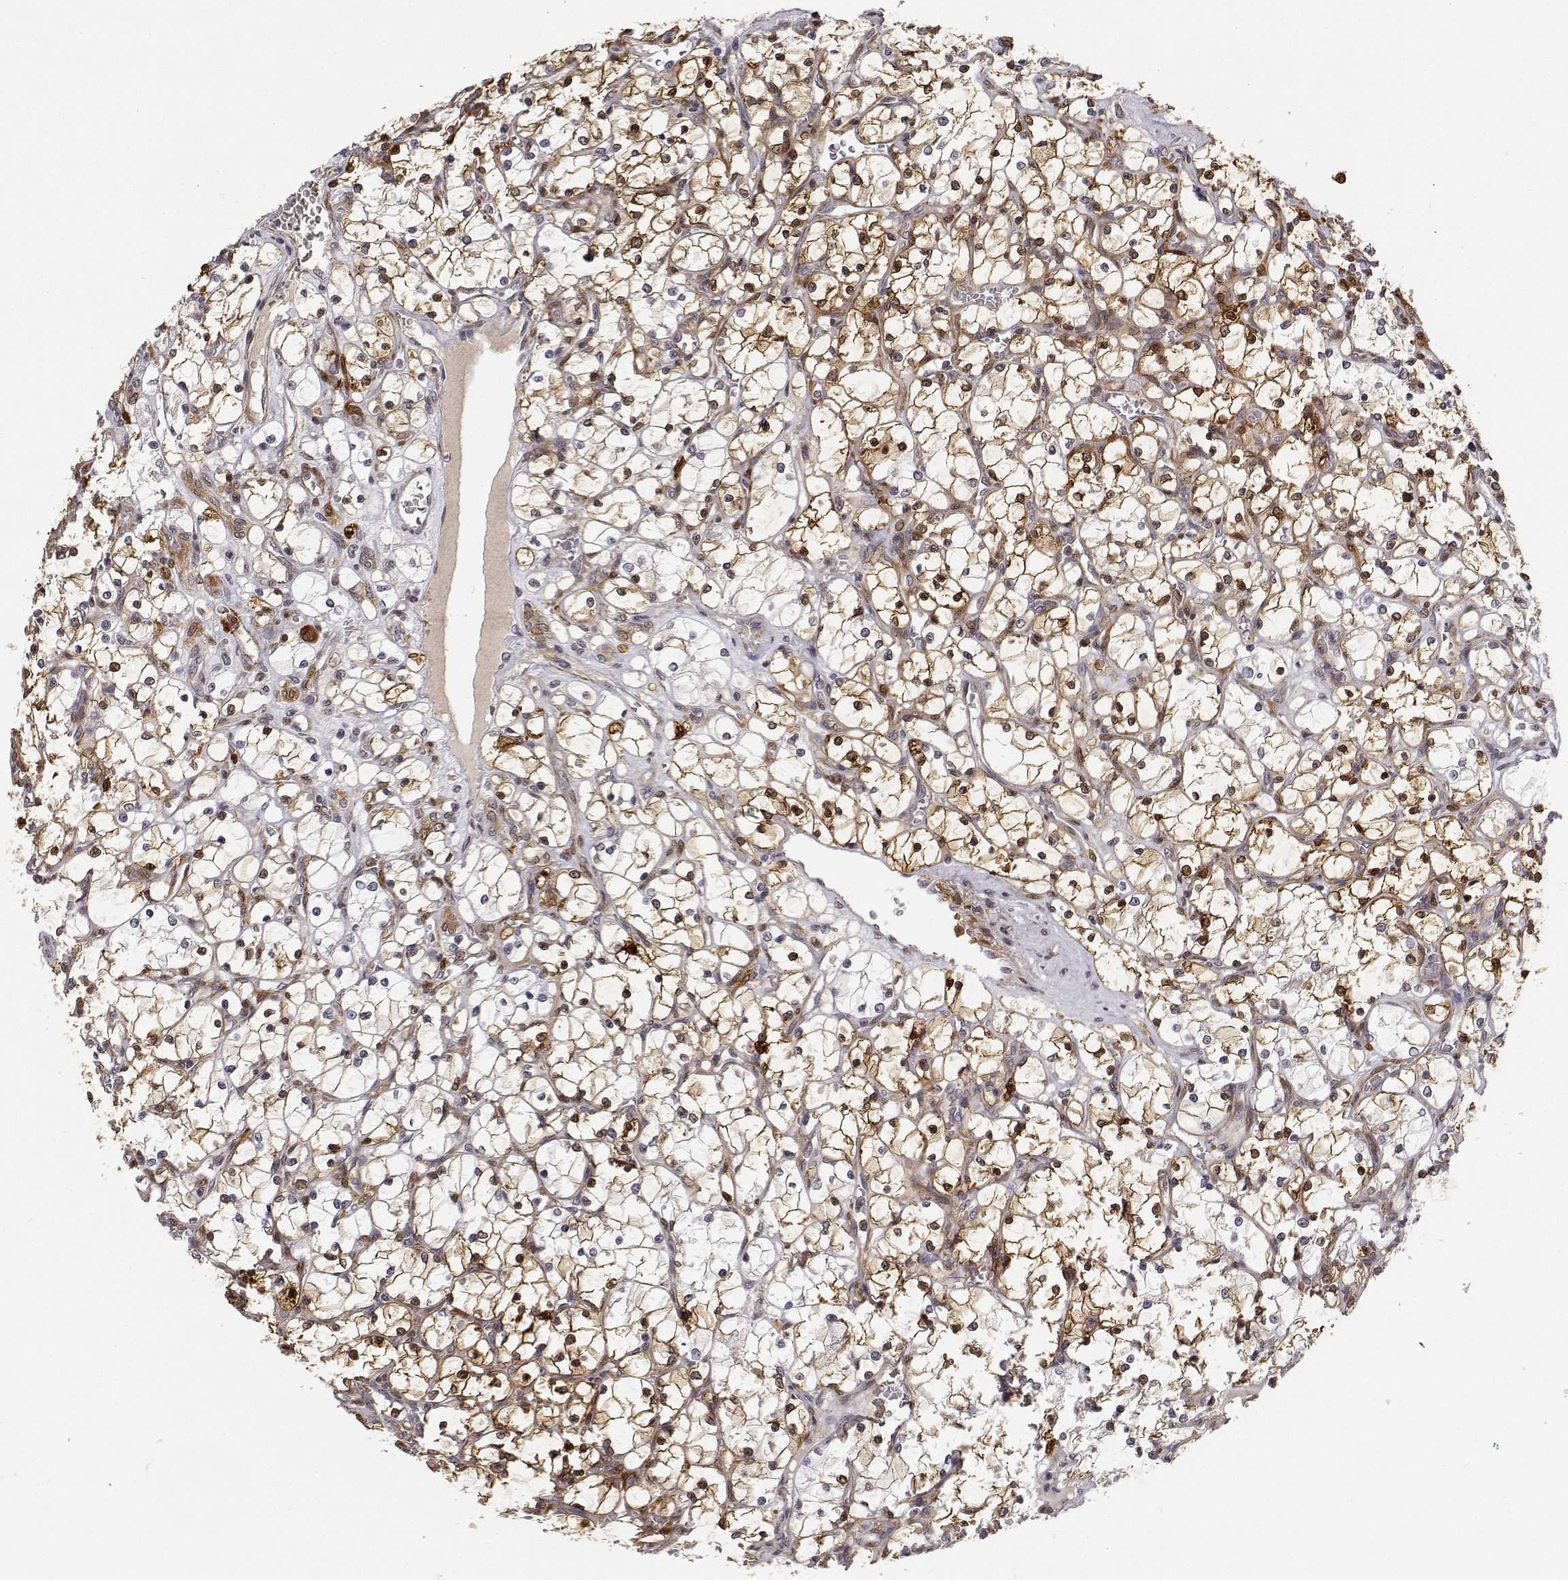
{"staining": {"intensity": "strong", "quantity": "25%-75%", "location": "cytoplasmic/membranous,nuclear"}, "tissue": "renal cancer", "cell_type": "Tumor cells", "image_type": "cancer", "snomed": [{"axis": "morphology", "description": "Adenocarcinoma, NOS"}, {"axis": "topography", "description": "Kidney"}], "caption": "Protein staining shows strong cytoplasmic/membranous and nuclear expression in approximately 25%-75% of tumor cells in adenocarcinoma (renal).", "gene": "PHGDH", "patient": {"sex": "female", "age": 69}}